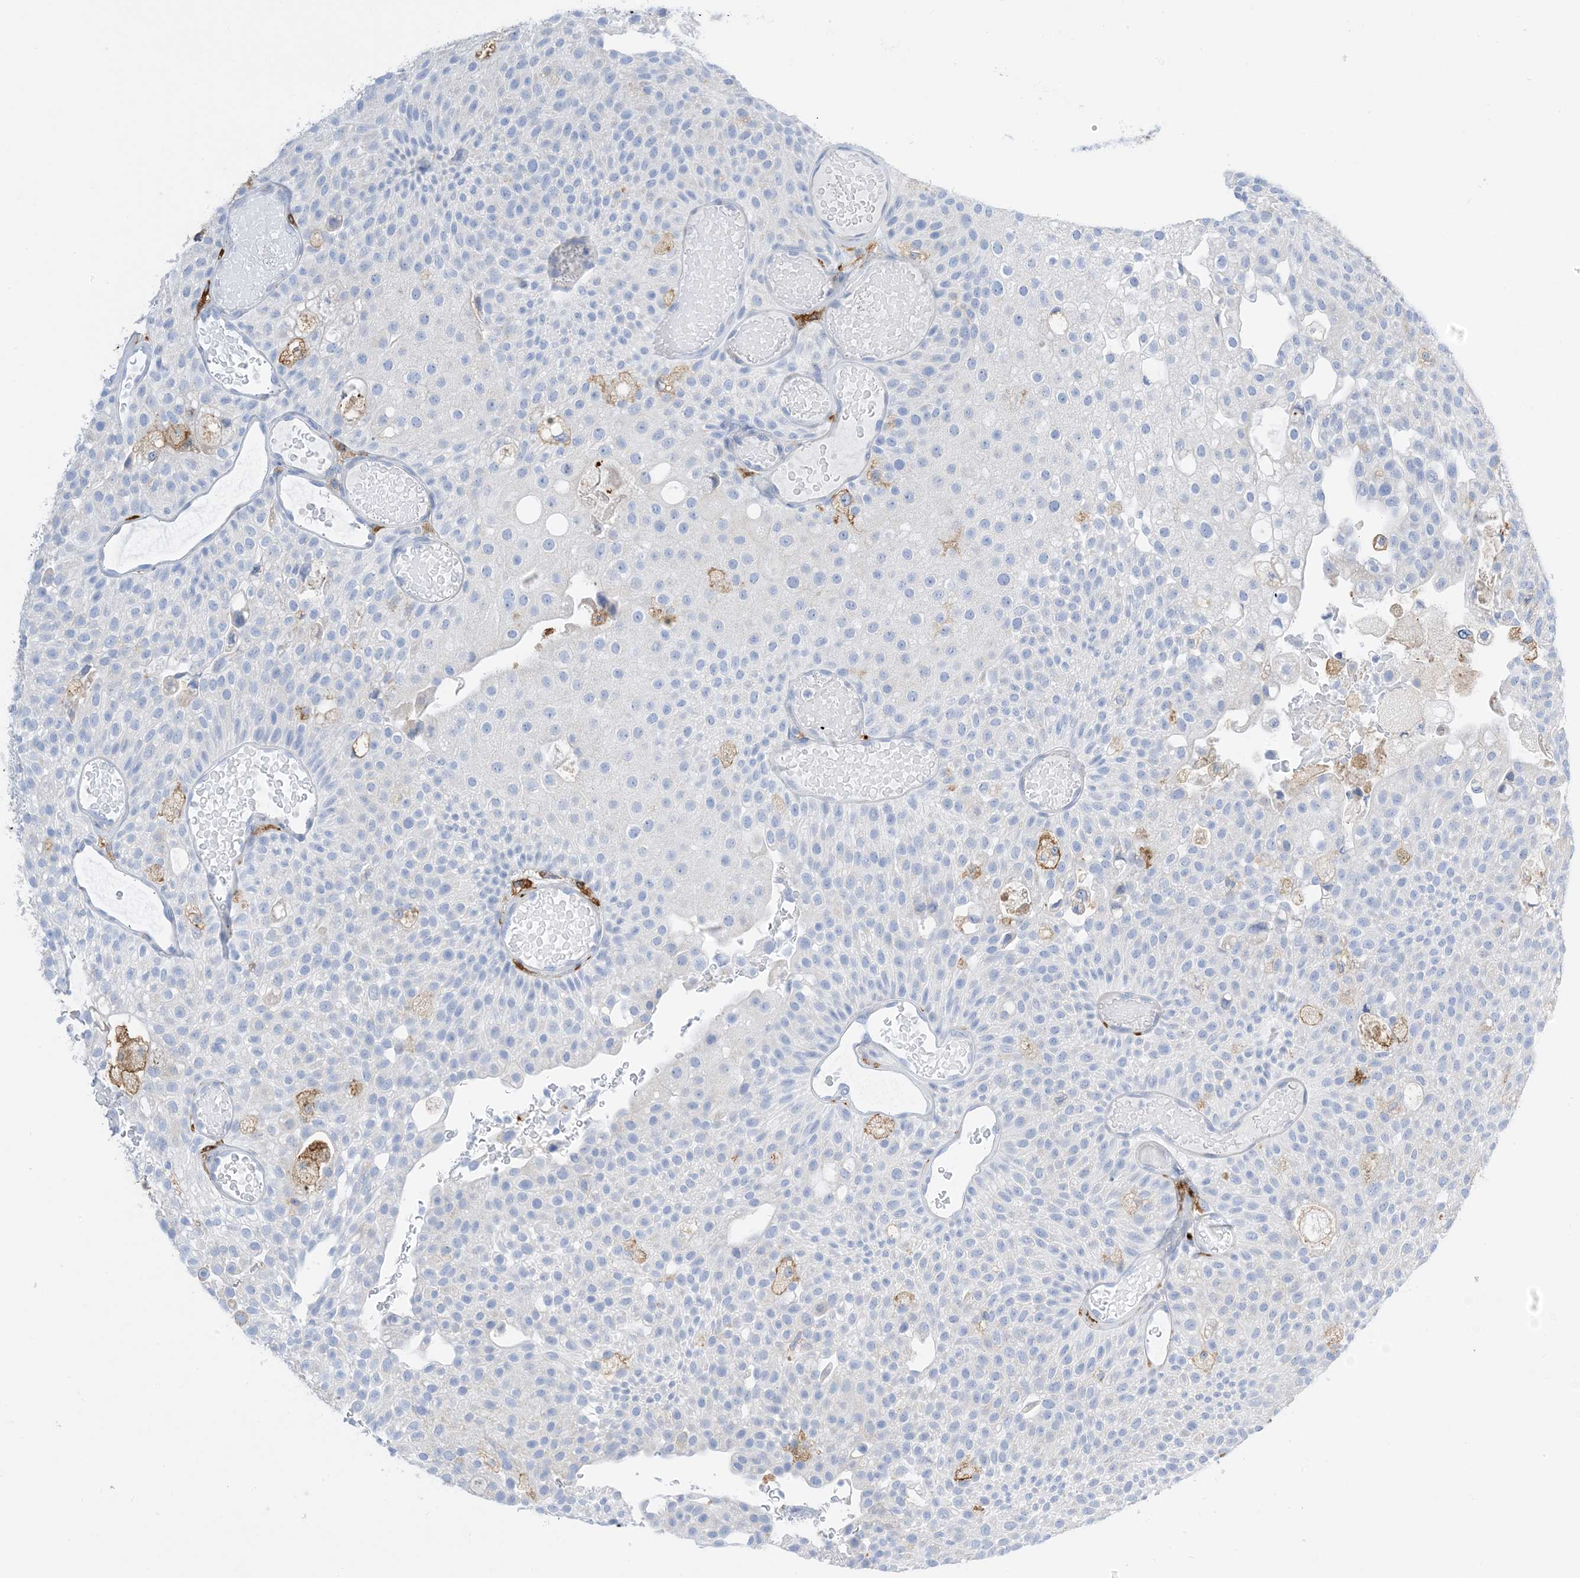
{"staining": {"intensity": "negative", "quantity": "none", "location": "none"}, "tissue": "urothelial cancer", "cell_type": "Tumor cells", "image_type": "cancer", "snomed": [{"axis": "morphology", "description": "Urothelial carcinoma, Low grade"}, {"axis": "topography", "description": "Urinary bladder"}], "caption": "DAB immunohistochemical staining of human urothelial cancer reveals no significant expression in tumor cells.", "gene": "DPH3", "patient": {"sex": "male", "age": 78}}